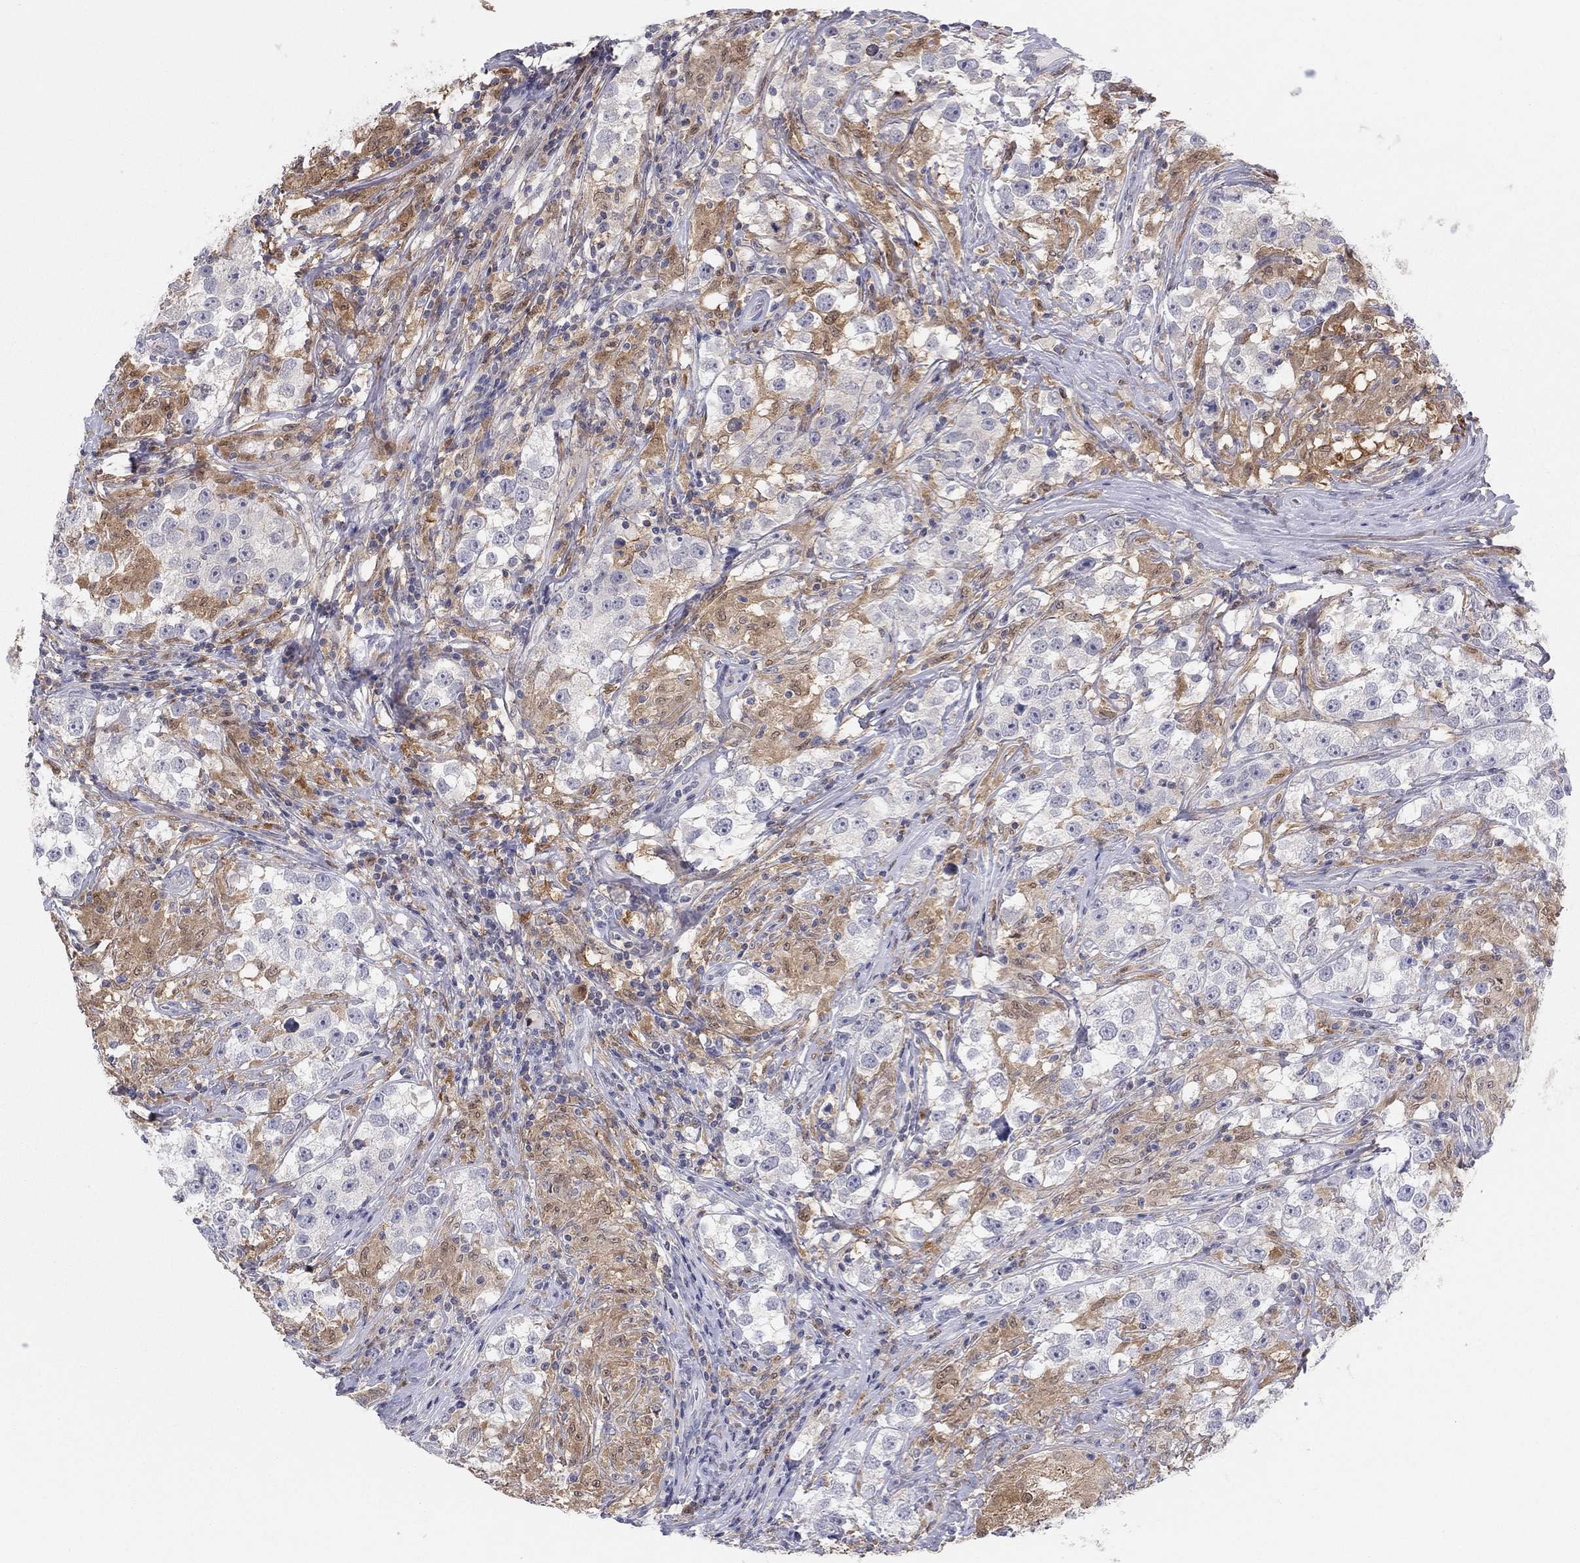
{"staining": {"intensity": "negative", "quantity": "none", "location": "none"}, "tissue": "testis cancer", "cell_type": "Tumor cells", "image_type": "cancer", "snomed": [{"axis": "morphology", "description": "Seminoma, NOS"}, {"axis": "topography", "description": "Testis"}], "caption": "Histopathology image shows no protein expression in tumor cells of testis seminoma tissue.", "gene": "PDXK", "patient": {"sex": "male", "age": 46}}